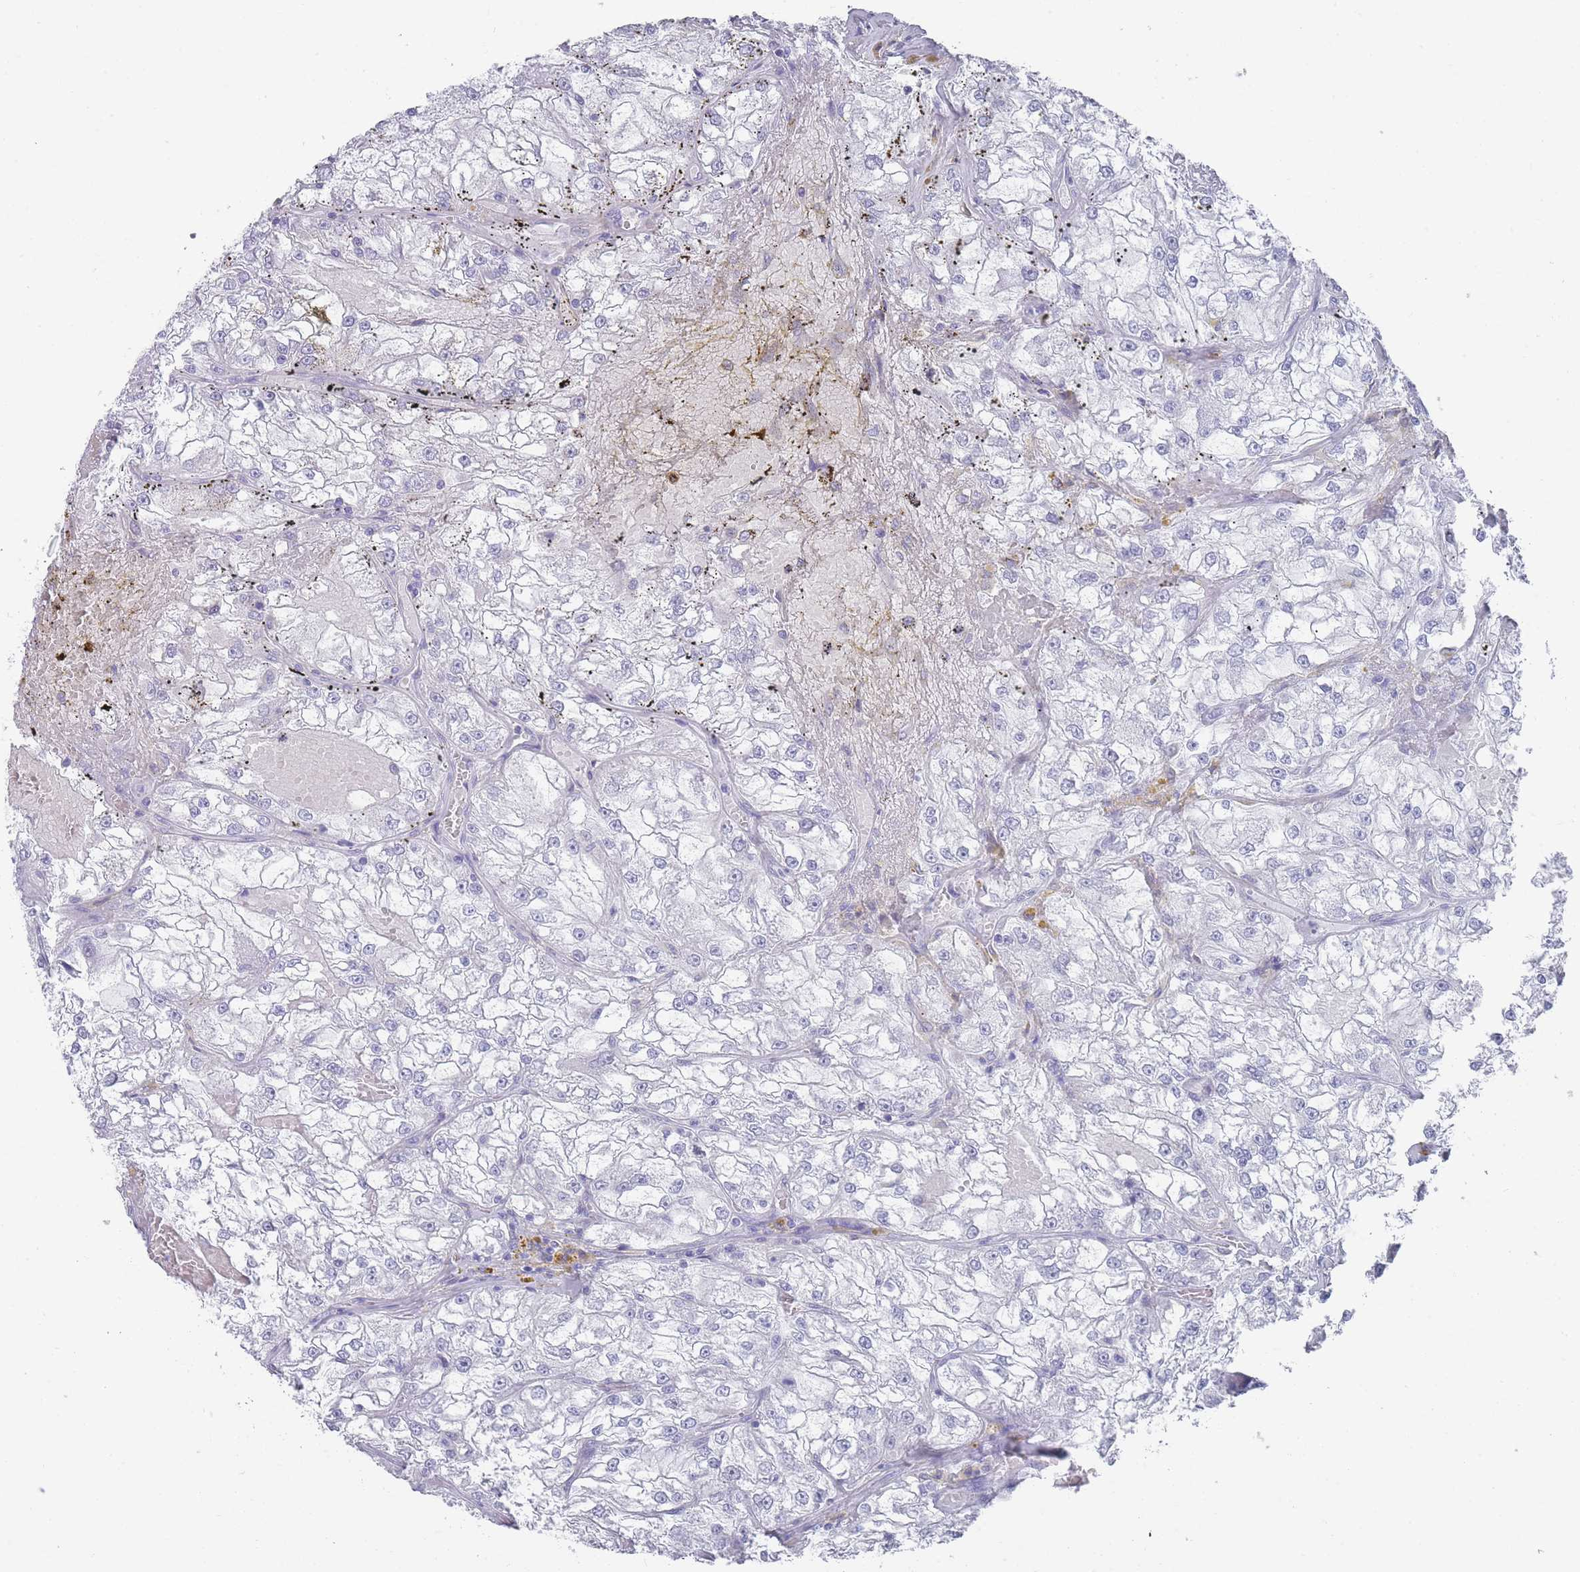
{"staining": {"intensity": "negative", "quantity": "none", "location": "none"}, "tissue": "renal cancer", "cell_type": "Tumor cells", "image_type": "cancer", "snomed": [{"axis": "morphology", "description": "Adenocarcinoma, NOS"}, {"axis": "topography", "description": "Kidney"}], "caption": "A micrograph of human renal cancer is negative for staining in tumor cells. (Stains: DAB (3,3'-diaminobenzidine) IHC with hematoxylin counter stain, Microscopy: brightfield microscopy at high magnification).", "gene": "RAB2B", "patient": {"sex": "female", "age": 72}}